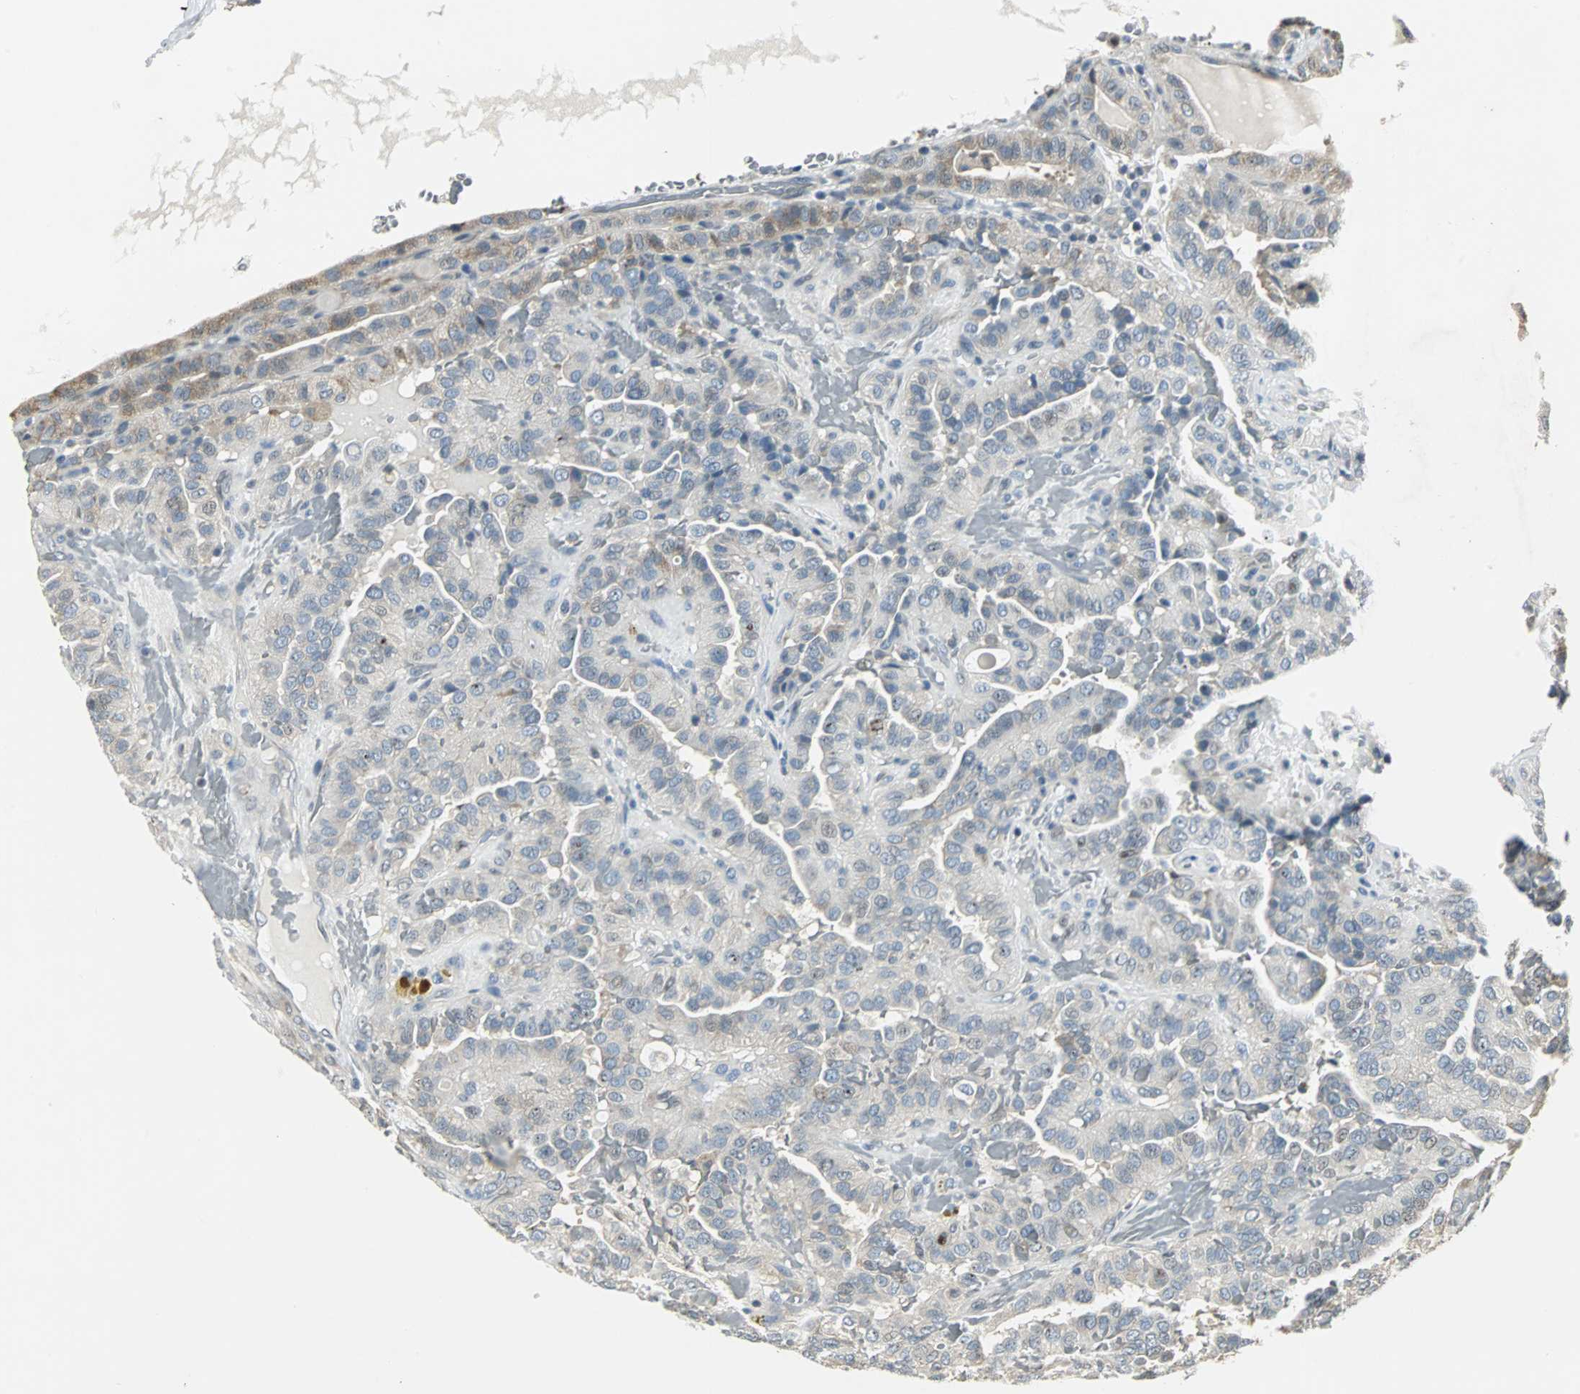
{"staining": {"intensity": "moderate", "quantity": "25%-75%", "location": "cytoplasmic/membranous"}, "tissue": "thyroid cancer", "cell_type": "Tumor cells", "image_type": "cancer", "snomed": [{"axis": "morphology", "description": "Papillary adenocarcinoma, NOS"}, {"axis": "topography", "description": "Thyroid gland"}], "caption": "A medium amount of moderate cytoplasmic/membranous positivity is seen in about 25%-75% of tumor cells in thyroid cancer tissue.", "gene": "CCT5", "patient": {"sex": "male", "age": 77}}